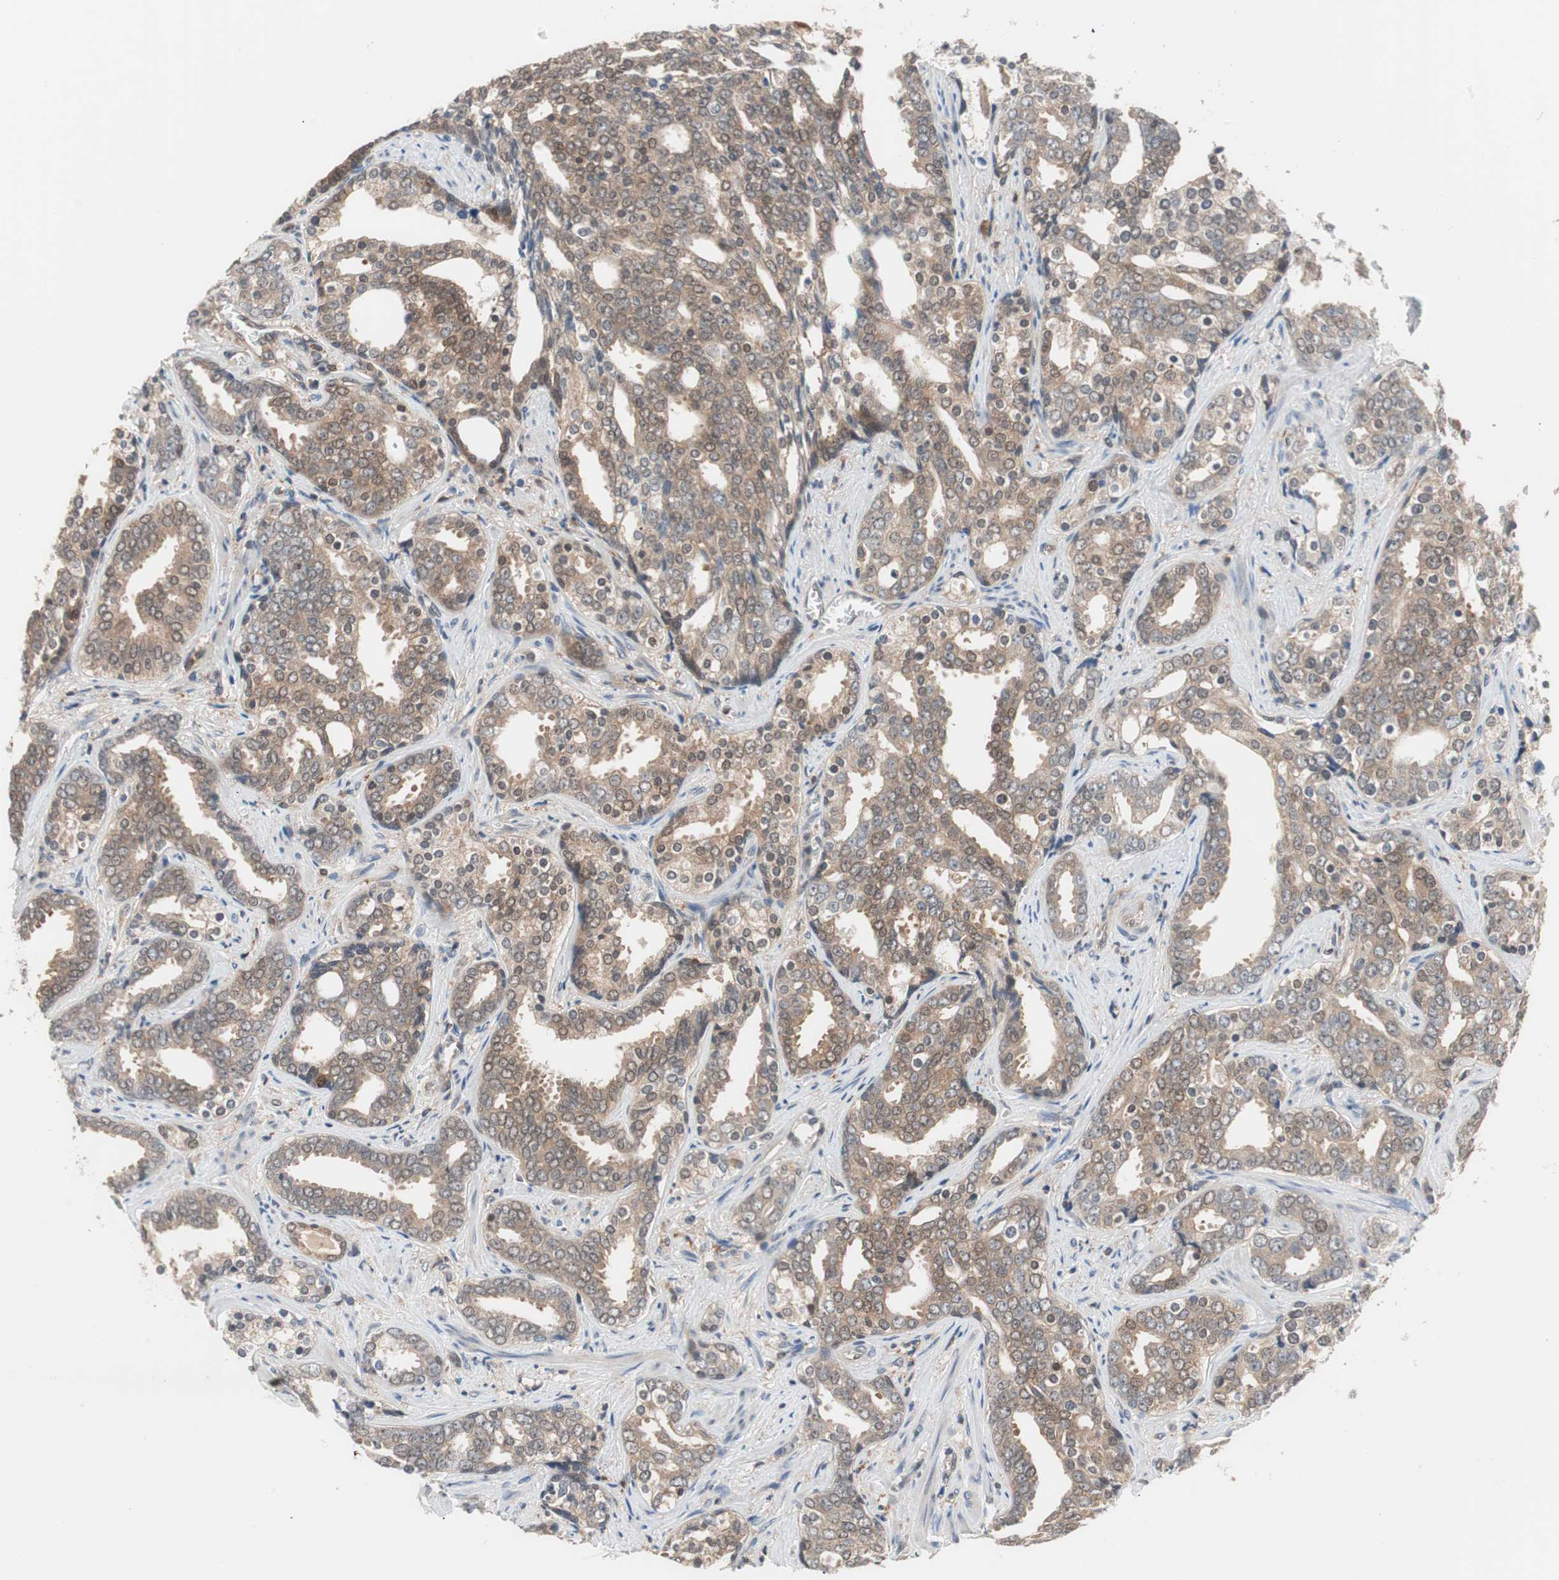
{"staining": {"intensity": "moderate", "quantity": "25%-75%", "location": "cytoplasmic/membranous"}, "tissue": "prostate cancer", "cell_type": "Tumor cells", "image_type": "cancer", "snomed": [{"axis": "morphology", "description": "Adenocarcinoma, High grade"}, {"axis": "topography", "description": "Prostate"}], "caption": "A histopathology image of prostate cancer (adenocarcinoma (high-grade)) stained for a protein demonstrates moderate cytoplasmic/membranous brown staining in tumor cells.", "gene": "GALT", "patient": {"sex": "male", "age": 67}}